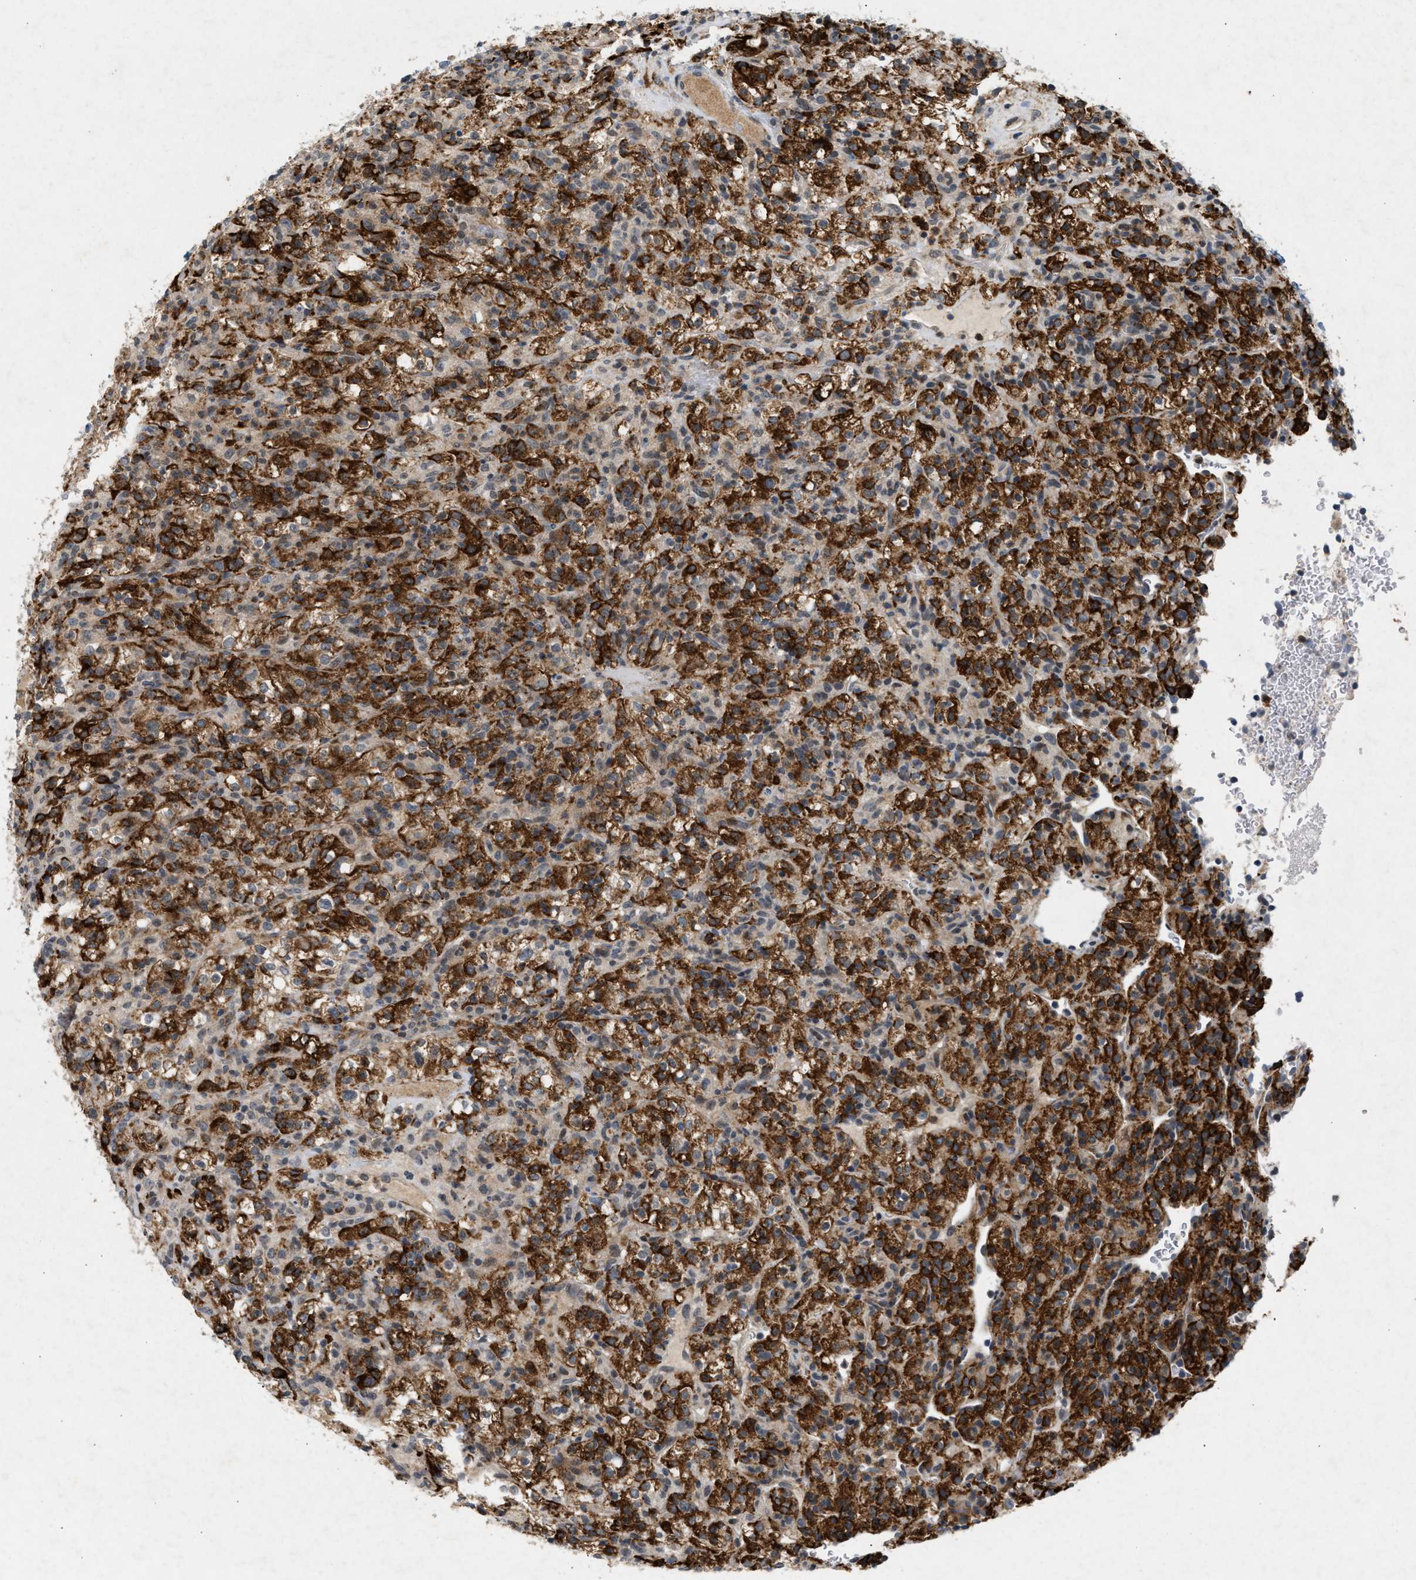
{"staining": {"intensity": "moderate", "quantity": ">75%", "location": "cytoplasmic/membranous"}, "tissue": "renal cancer", "cell_type": "Tumor cells", "image_type": "cancer", "snomed": [{"axis": "morphology", "description": "Normal tissue, NOS"}, {"axis": "morphology", "description": "Adenocarcinoma, NOS"}, {"axis": "topography", "description": "Kidney"}], "caption": "Renal adenocarcinoma was stained to show a protein in brown. There is medium levels of moderate cytoplasmic/membranous positivity in approximately >75% of tumor cells. Immunohistochemistry stains the protein in brown and the nuclei are stained blue.", "gene": "ZPR1", "patient": {"sex": "female", "age": 72}}